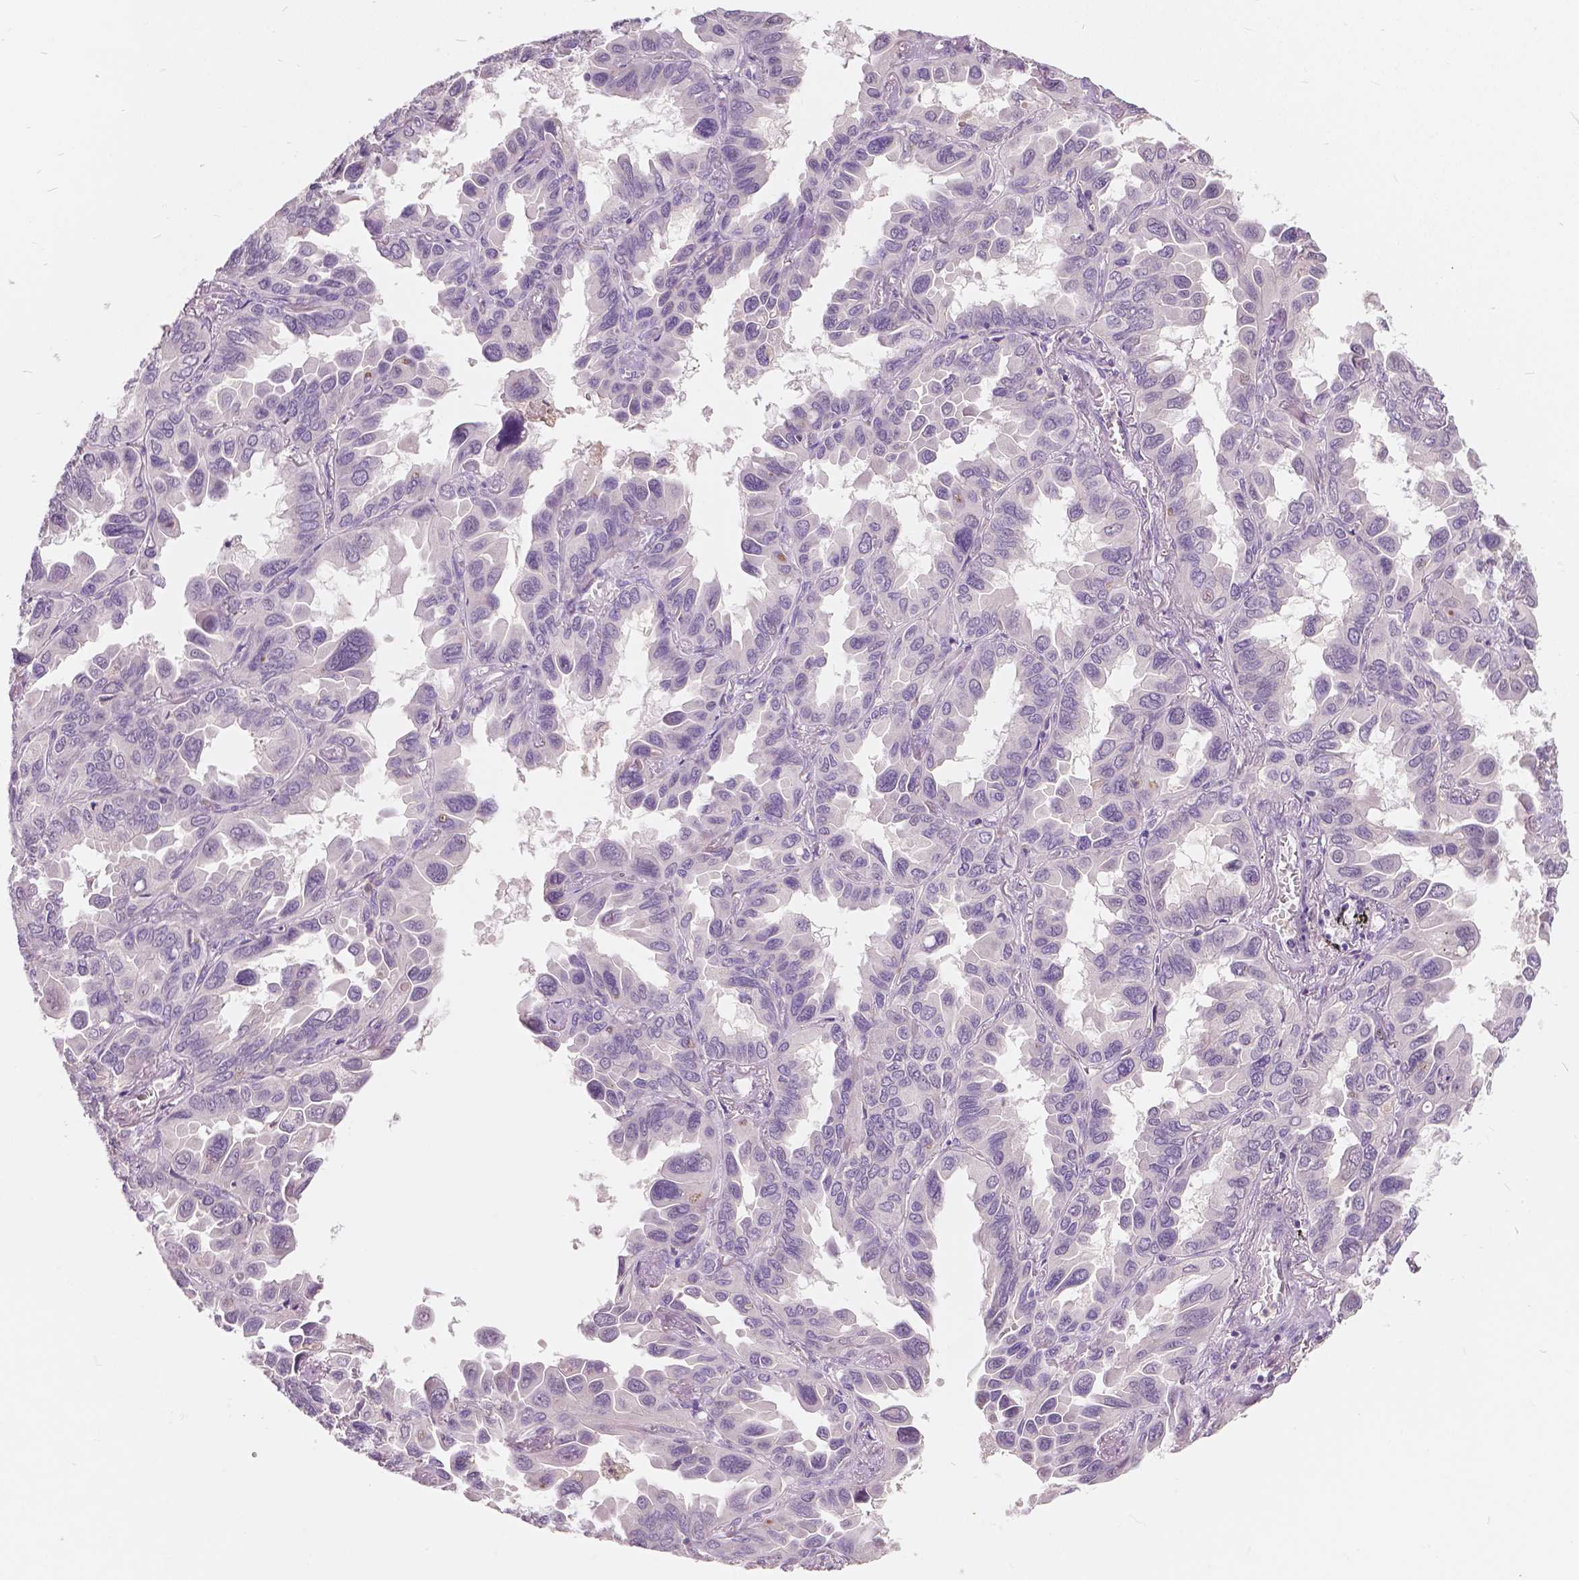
{"staining": {"intensity": "negative", "quantity": "none", "location": "none"}, "tissue": "lung cancer", "cell_type": "Tumor cells", "image_type": "cancer", "snomed": [{"axis": "morphology", "description": "Adenocarcinoma, NOS"}, {"axis": "topography", "description": "Lung"}], "caption": "IHC image of neoplastic tissue: human lung cancer stained with DAB (3,3'-diaminobenzidine) exhibits no significant protein positivity in tumor cells.", "gene": "DLX6", "patient": {"sex": "male", "age": 64}}